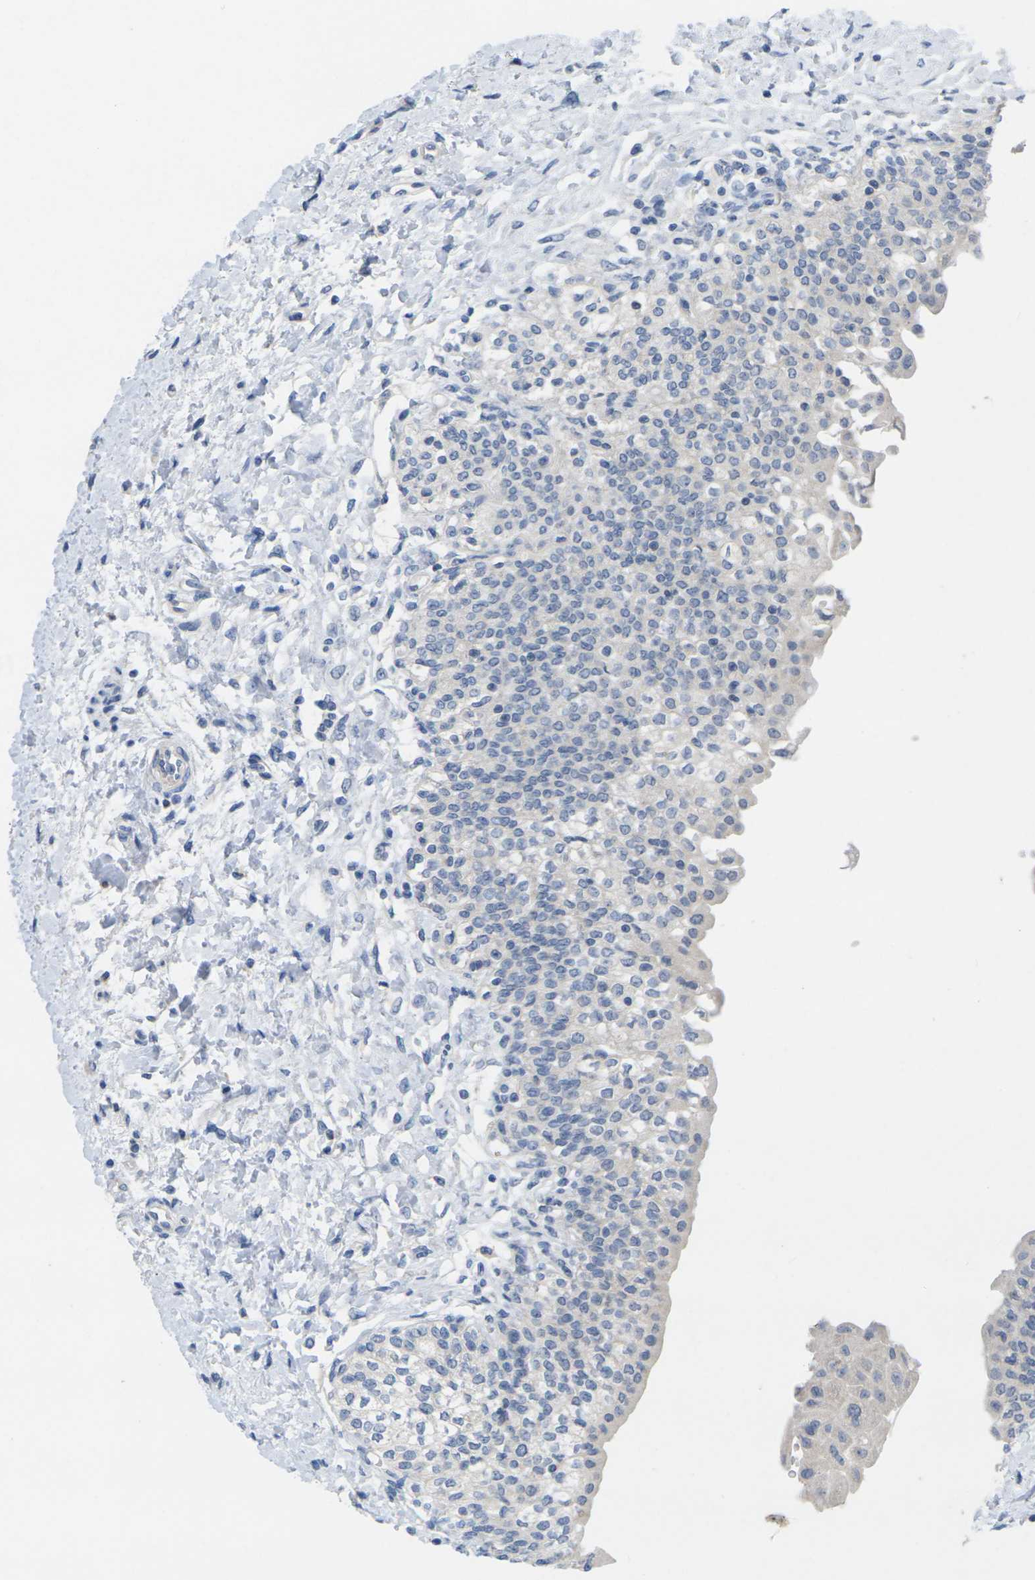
{"staining": {"intensity": "weak", "quantity": "25%-75%", "location": "cytoplasmic/membranous"}, "tissue": "urinary bladder", "cell_type": "Urothelial cells", "image_type": "normal", "snomed": [{"axis": "morphology", "description": "Normal tissue, NOS"}, {"axis": "topography", "description": "Urinary bladder"}], "caption": "A high-resolution histopathology image shows immunohistochemistry (IHC) staining of normal urinary bladder, which reveals weak cytoplasmic/membranous staining in about 25%-75% of urothelial cells. Using DAB (brown) and hematoxylin (blue) stains, captured at high magnification using brightfield microscopy.", "gene": "TNNI3", "patient": {"sex": "male", "age": 55}}